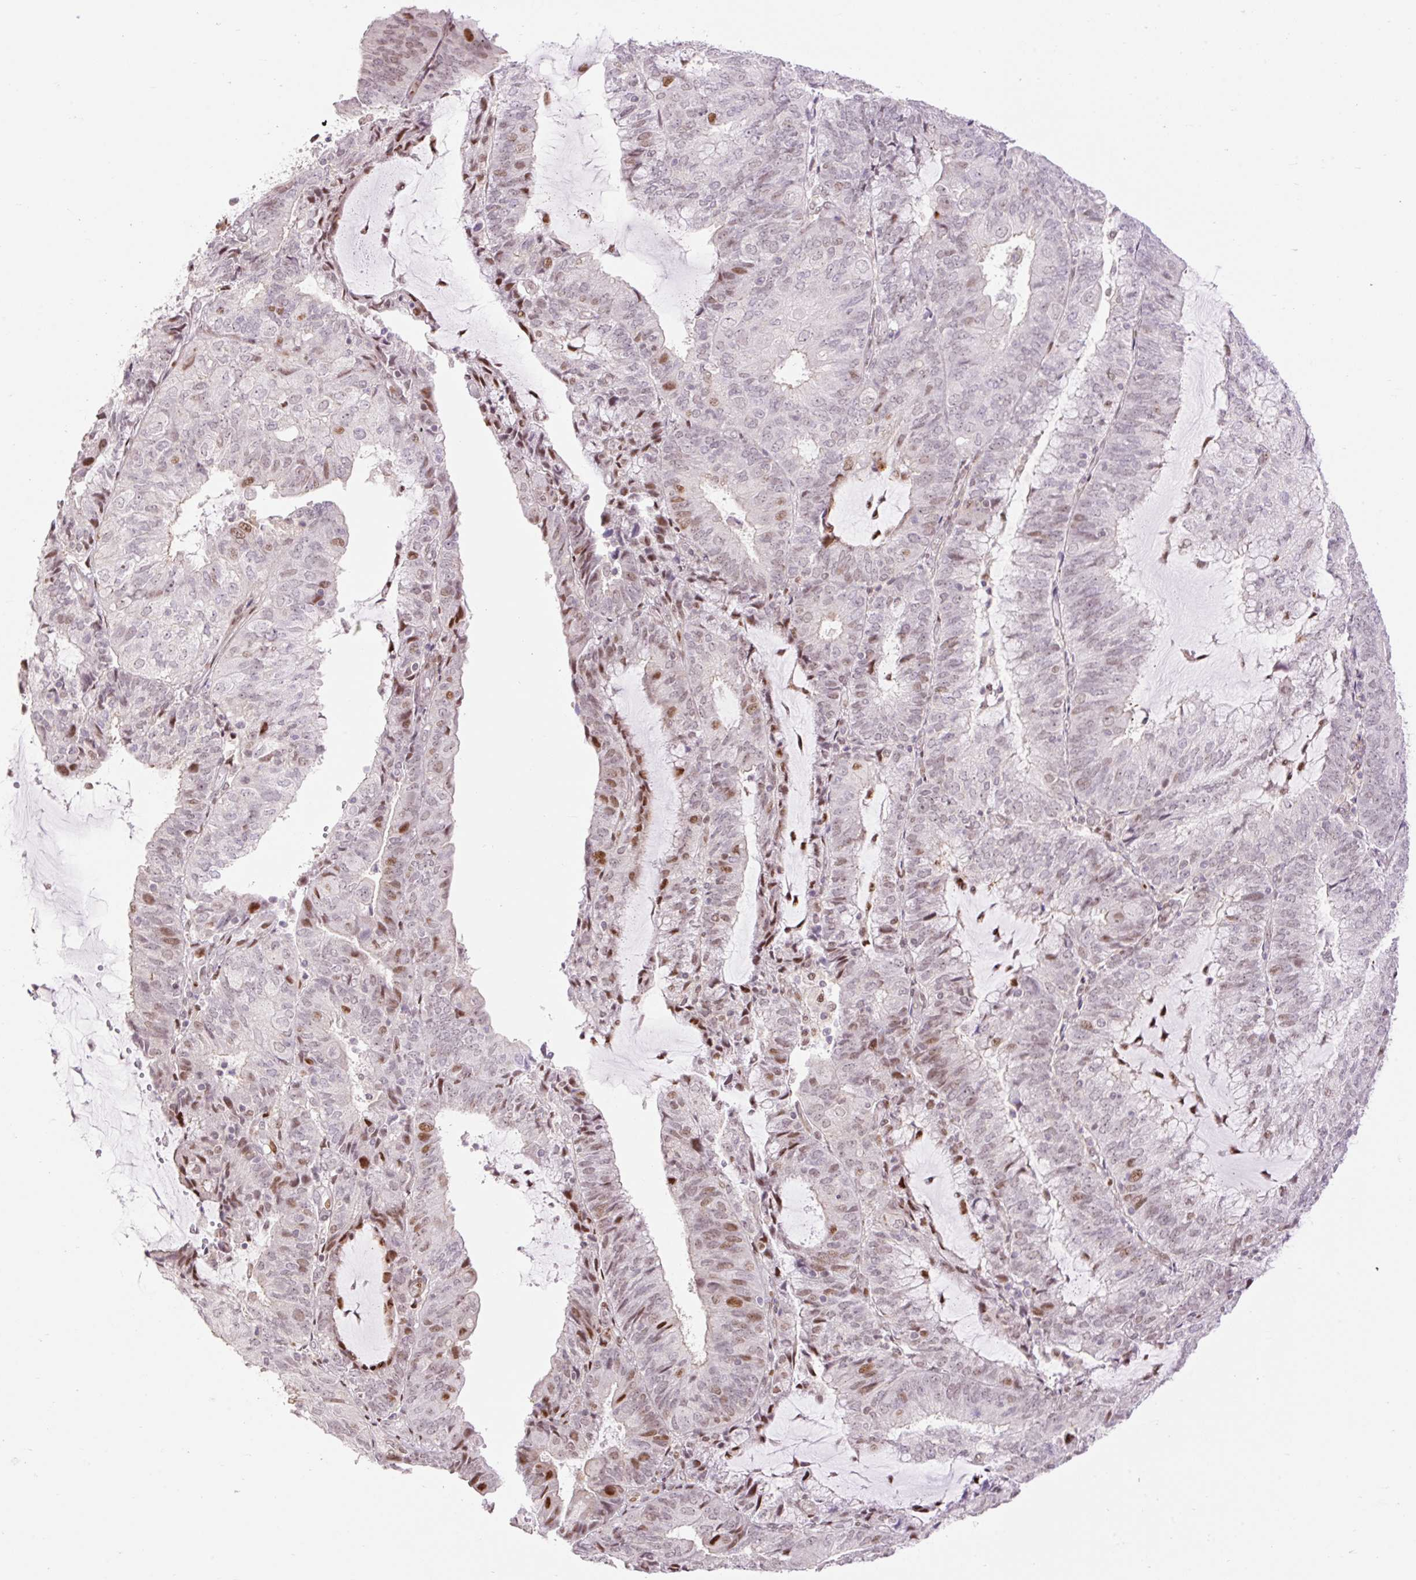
{"staining": {"intensity": "moderate", "quantity": "<25%", "location": "nuclear"}, "tissue": "endometrial cancer", "cell_type": "Tumor cells", "image_type": "cancer", "snomed": [{"axis": "morphology", "description": "Adenocarcinoma, NOS"}, {"axis": "topography", "description": "Endometrium"}], "caption": "Moderate nuclear positivity is present in approximately <25% of tumor cells in endometrial adenocarcinoma.", "gene": "RIPPLY3", "patient": {"sex": "female", "age": 81}}